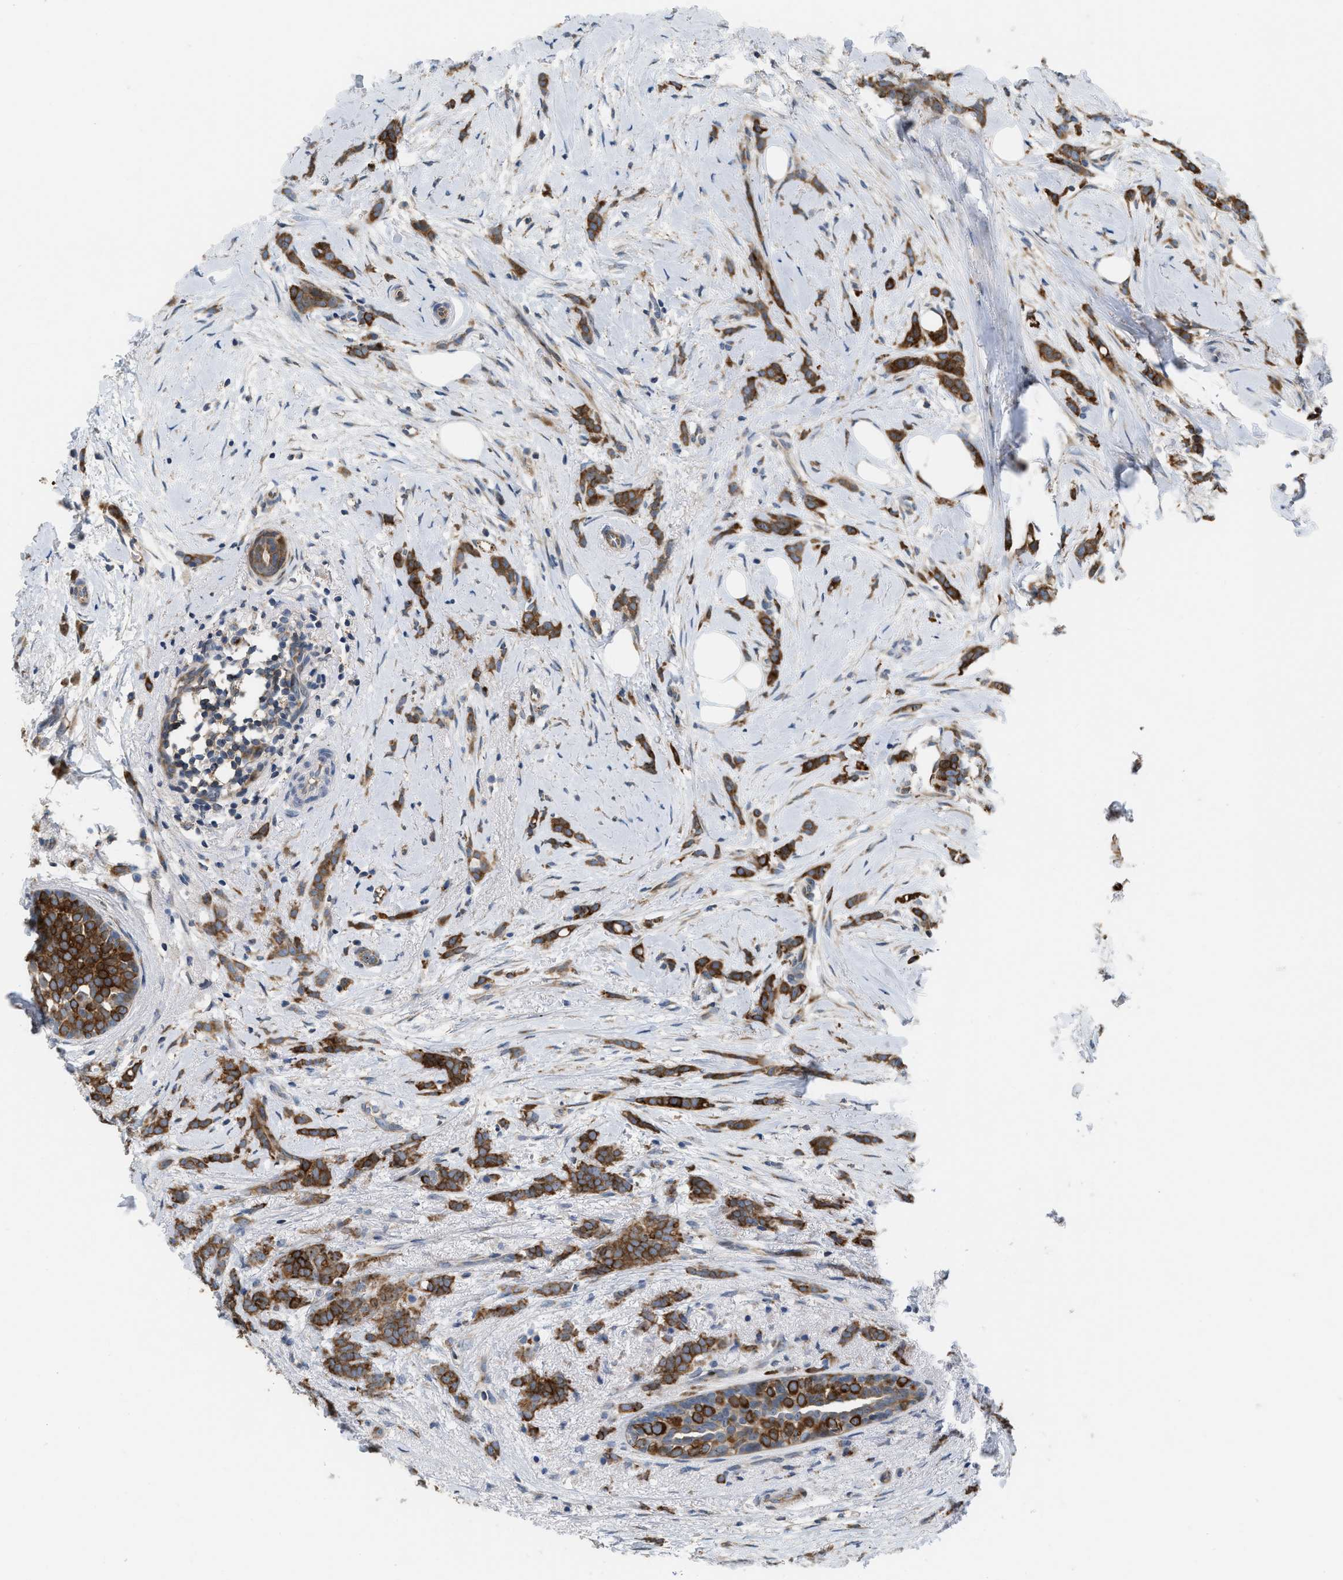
{"staining": {"intensity": "strong", "quantity": ">75%", "location": "cytoplasmic/membranous"}, "tissue": "breast cancer", "cell_type": "Tumor cells", "image_type": "cancer", "snomed": [{"axis": "morphology", "description": "Lobular carcinoma, in situ"}, {"axis": "morphology", "description": "Lobular carcinoma"}, {"axis": "topography", "description": "Breast"}], "caption": "Immunohistochemistry of human breast cancer (lobular carcinoma in situ) reveals high levels of strong cytoplasmic/membranous staining in approximately >75% of tumor cells.", "gene": "DIPK1A", "patient": {"sex": "female", "age": 41}}